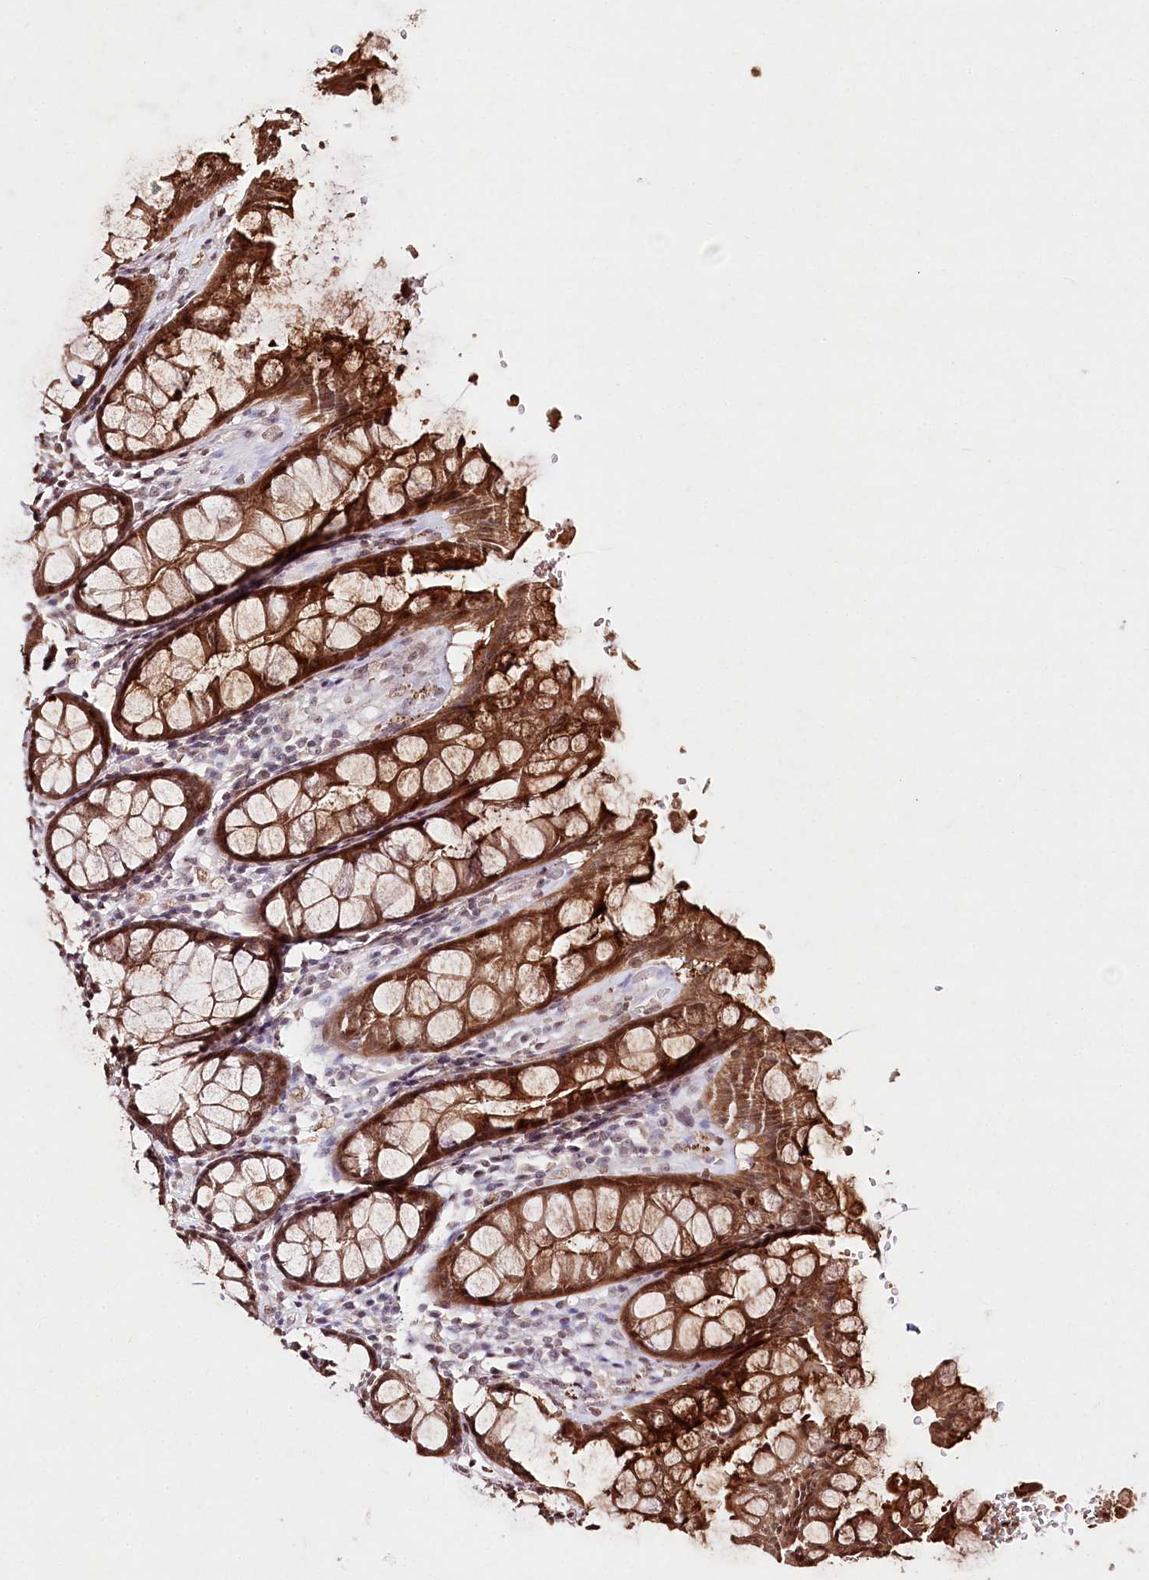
{"staining": {"intensity": "strong", "quantity": ">75%", "location": "cytoplasmic/membranous,nuclear"}, "tissue": "rectum", "cell_type": "Glandular cells", "image_type": "normal", "snomed": [{"axis": "morphology", "description": "Normal tissue, NOS"}, {"axis": "topography", "description": "Rectum"}], "caption": "Immunohistochemistry (IHC) image of benign rectum stained for a protein (brown), which exhibits high levels of strong cytoplasmic/membranous,nuclear positivity in approximately >75% of glandular cells.", "gene": "DMXL1", "patient": {"sex": "male", "age": 64}}